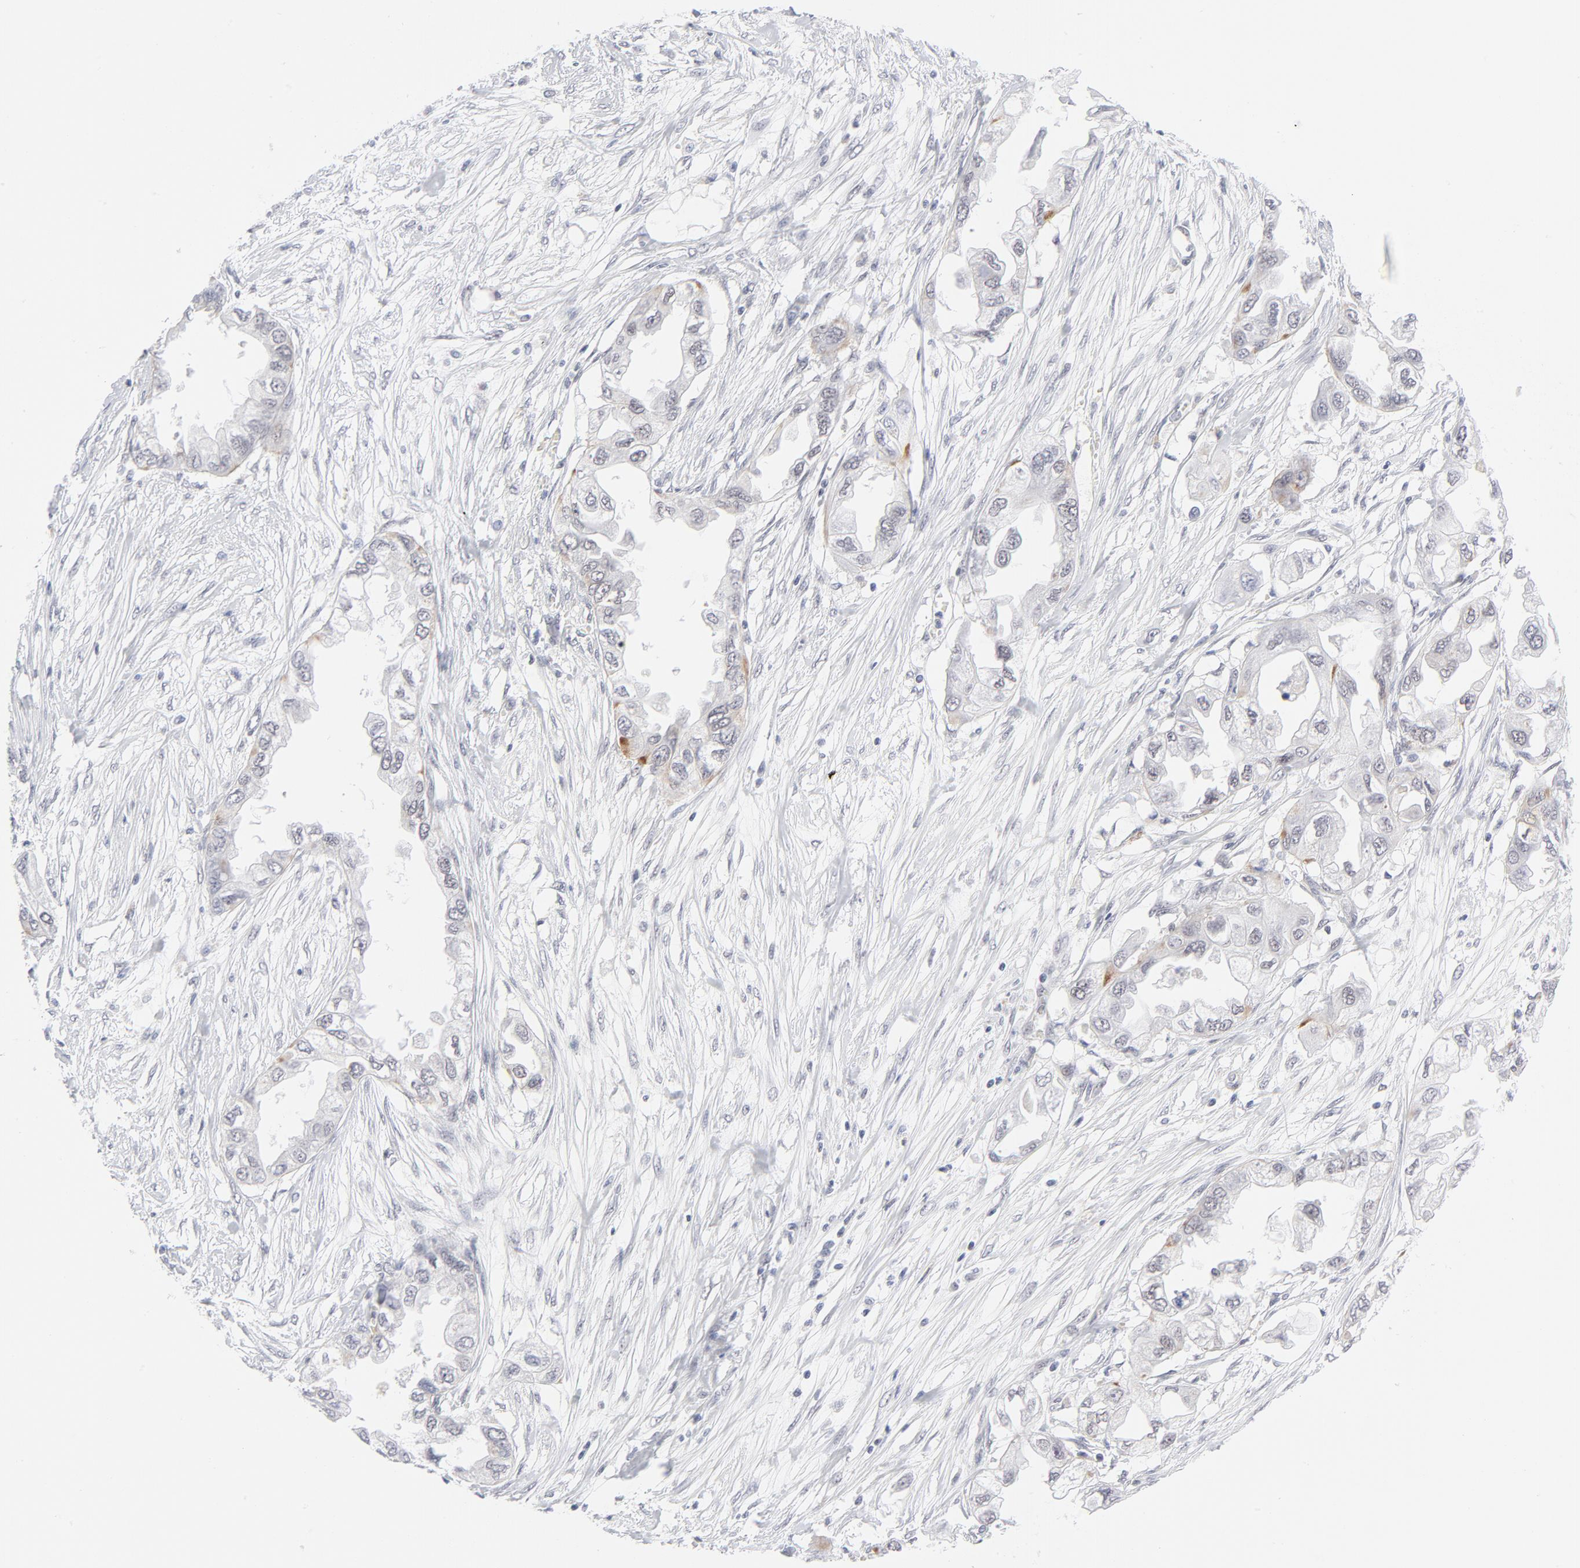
{"staining": {"intensity": "weak", "quantity": "<25%", "location": "cytoplasmic/membranous"}, "tissue": "endometrial cancer", "cell_type": "Tumor cells", "image_type": "cancer", "snomed": [{"axis": "morphology", "description": "Adenocarcinoma, NOS"}, {"axis": "topography", "description": "Endometrium"}], "caption": "Immunohistochemical staining of endometrial cancer reveals no significant positivity in tumor cells.", "gene": "BAP1", "patient": {"sex": "female", "age": 67}}